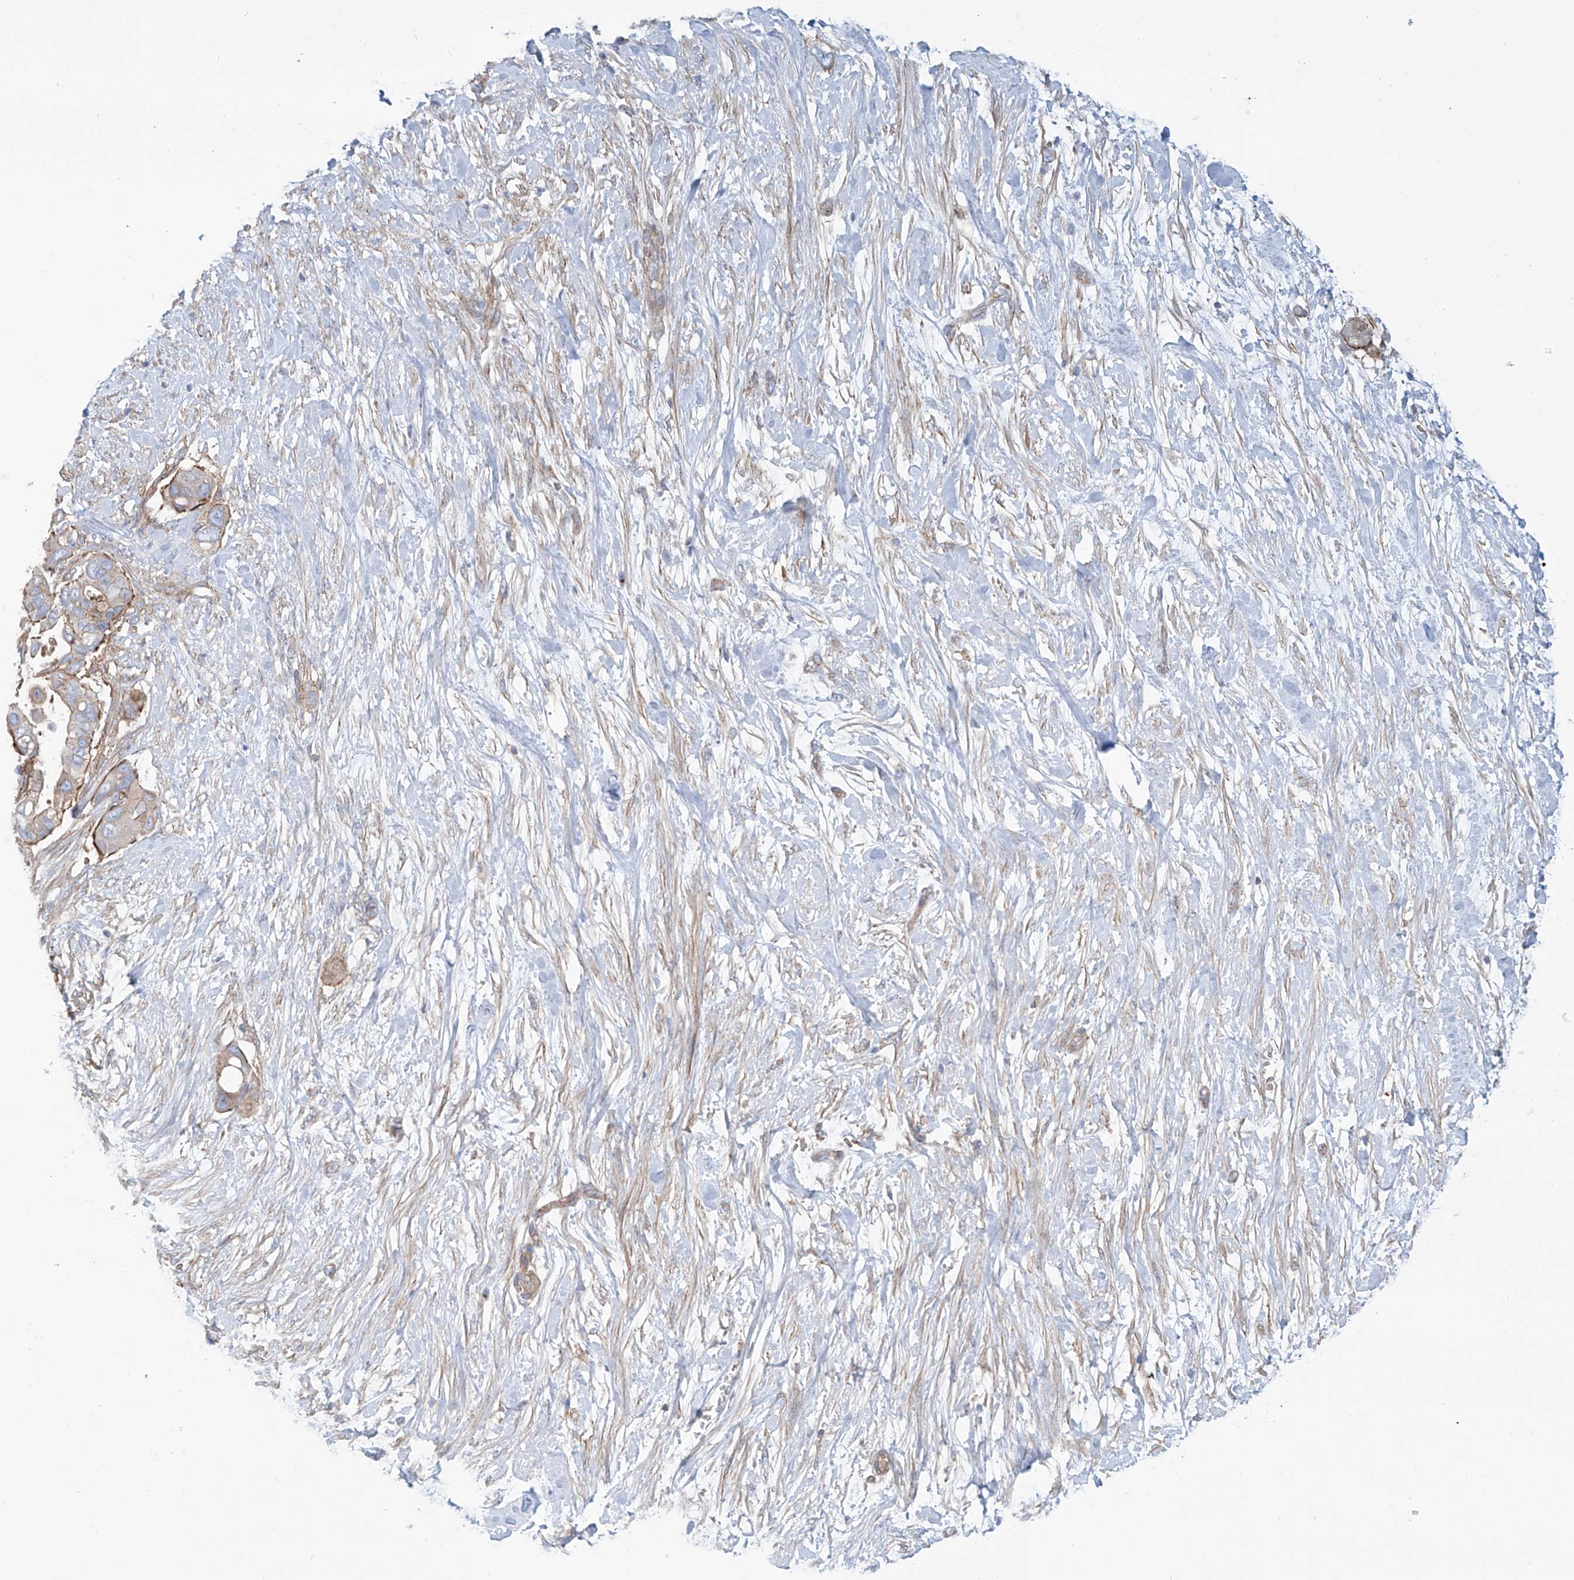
{"staining": {"intensity": "moderate", "quantity": "25%-75%", "location": "cytoplasmic/membranous"}, "tissue": "pancreatic cancer", "cell_type": "Tumor cells", "image_type": "cancer", "snomed": [{"axis": "morphology", "description": "Adenocarcinoma, NOS"}, {"axis": "topography", "description": "Pancreas"}], "caption": "The immunohistochemical stain highlights moderate cytoplasmic/membranous staining in tumor cells of pancreatic cancer tissue. (IHC, brightfield microscopy, high magnification).", "gene": "TMEM209", "patient": {"sex": "male", "age": 68}}